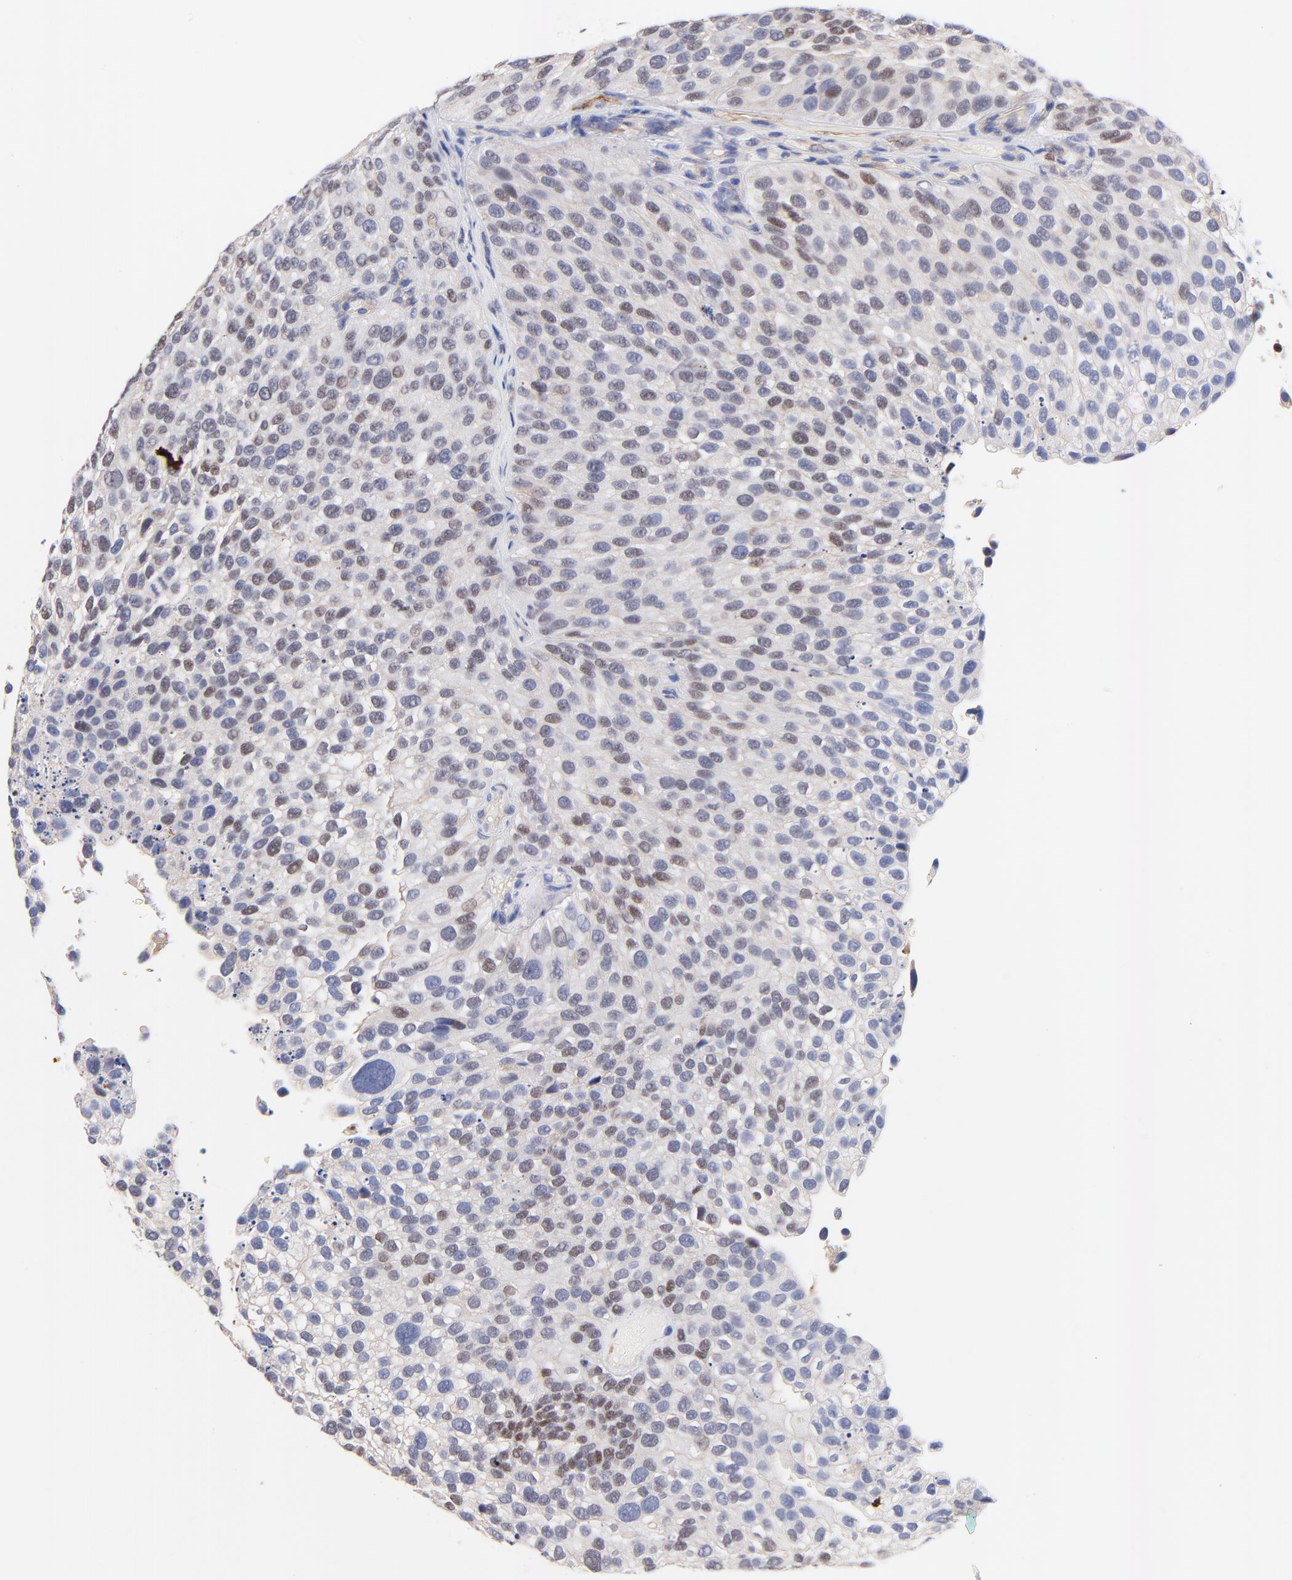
{"staining": {"intensity": "weak", "quantity": "<25%", "location": "nuclear"}, "tissue": "urothelial cancer", "cell_type": "Tumor cells", "image_type": "cancer", "snomed": [{"axis": "morphology", "description": "Urothelial carcinoma, High grade"}, {"axis": "topography", "description": "Urinary bladder"}], "caption": "High magnification brightfield microscopy of urothelial cancer stained with DAB (brown) and counterstained with hematoxylin (blue): tumor cells show no significant staining.", "gene": "FAM117B", "patient": {"sex": "male", "age": 72}}